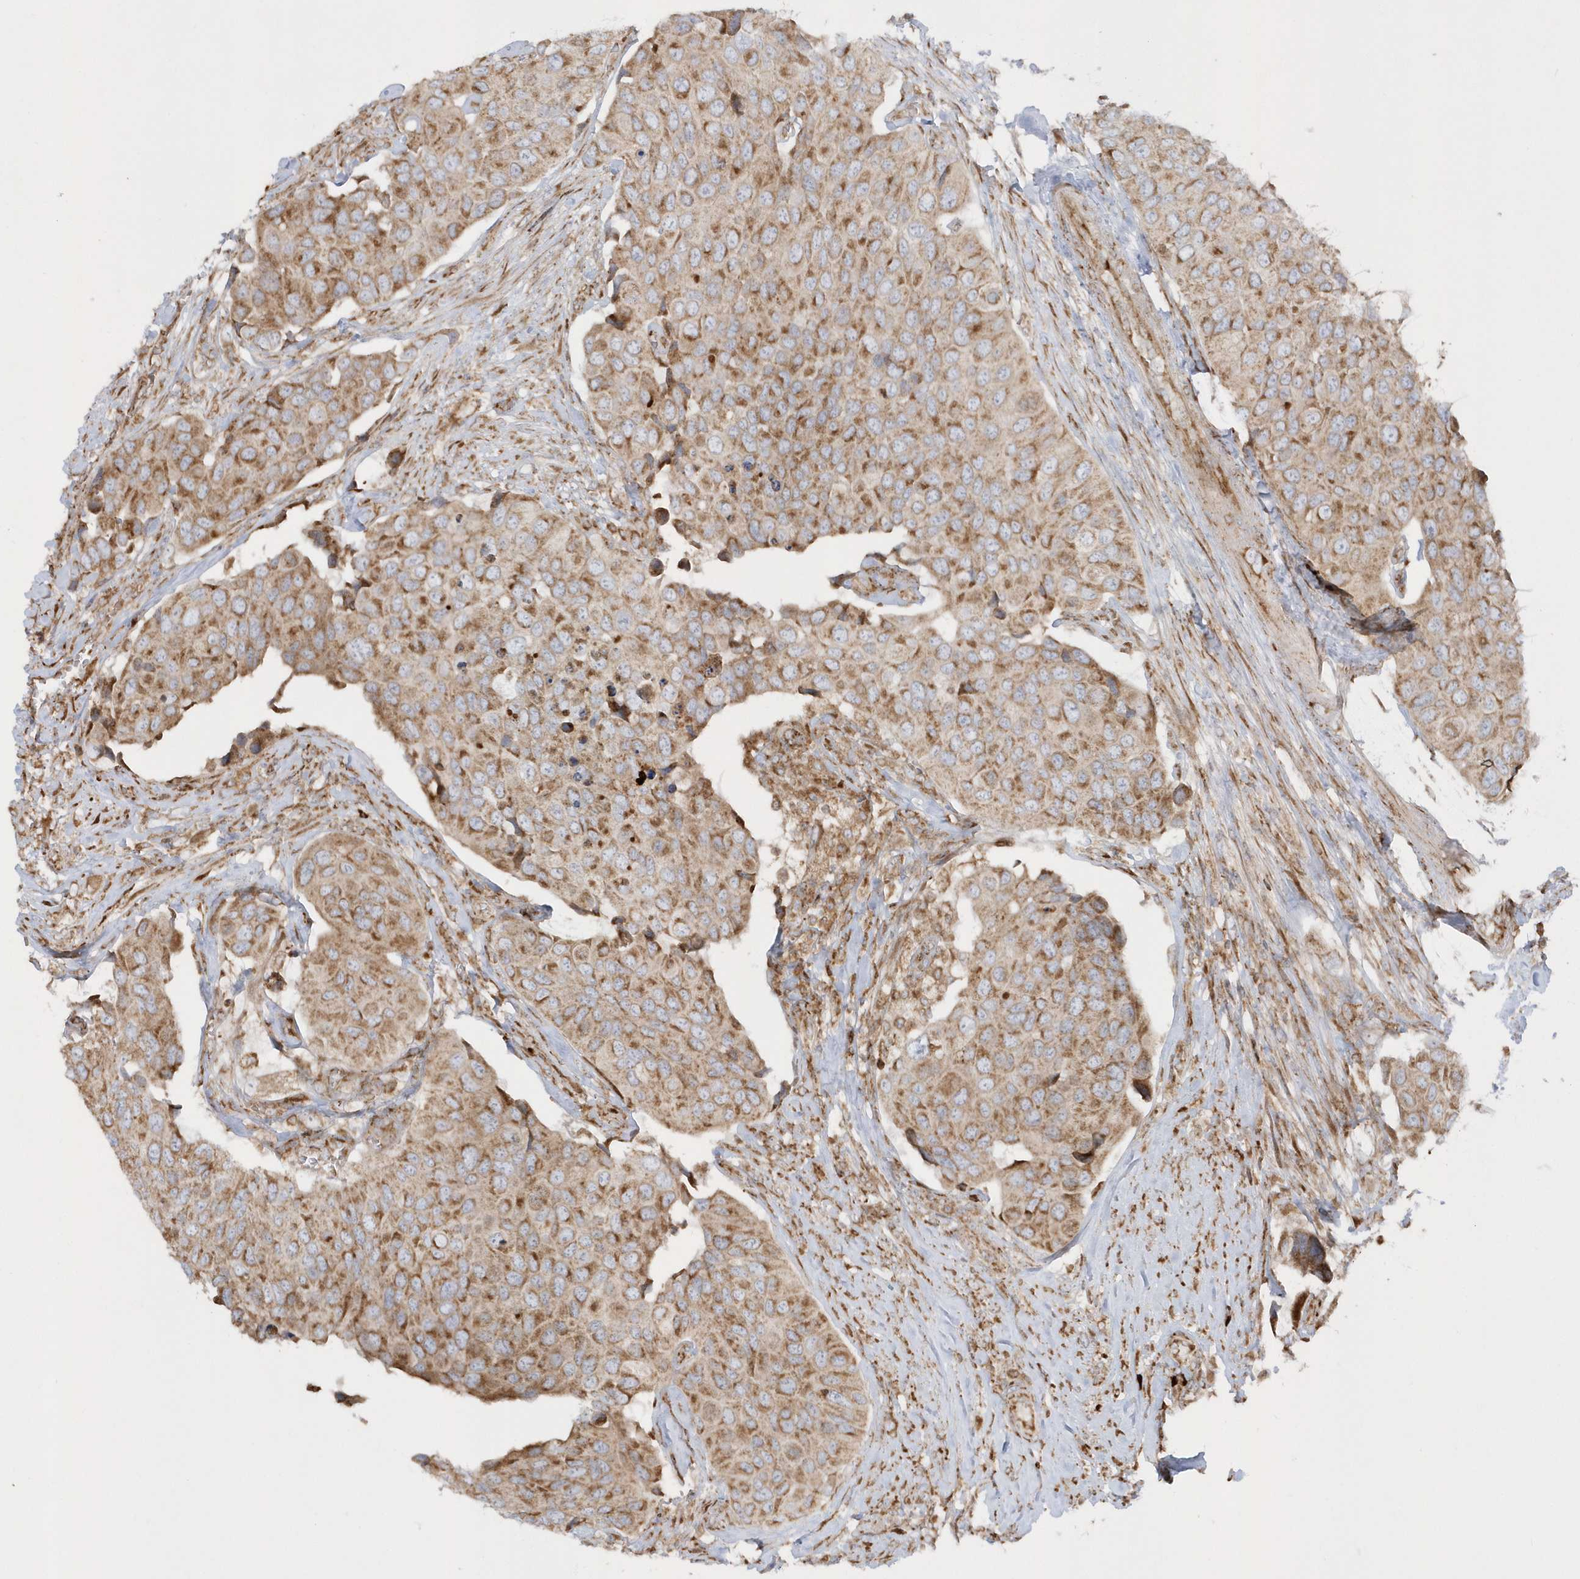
{"staining": {"intensity": "moderate", "quantity": ">75%", "location": "cytoplasmic/membranous"}, "tissue": "urothelial cancer", "cell_type": "Tumor cells", "image_type": "cancer", "snomed": [{"axis": "morphology", "description": "Urothelial carcinoma, High grade"}, {"axis": "topography", "description": "Urinary bladder"}], "caption": "Immunohistochemistry (IHC) histopathology image of high-grade urothelial carcinoma stained for a protein (brown), which demonstrates medium levels of moderate cytoplasmic/membranous staining in about >75% of tumor cells.", "gene": "SH3BP2", "patient": {"sex": "male", "age": 74}}